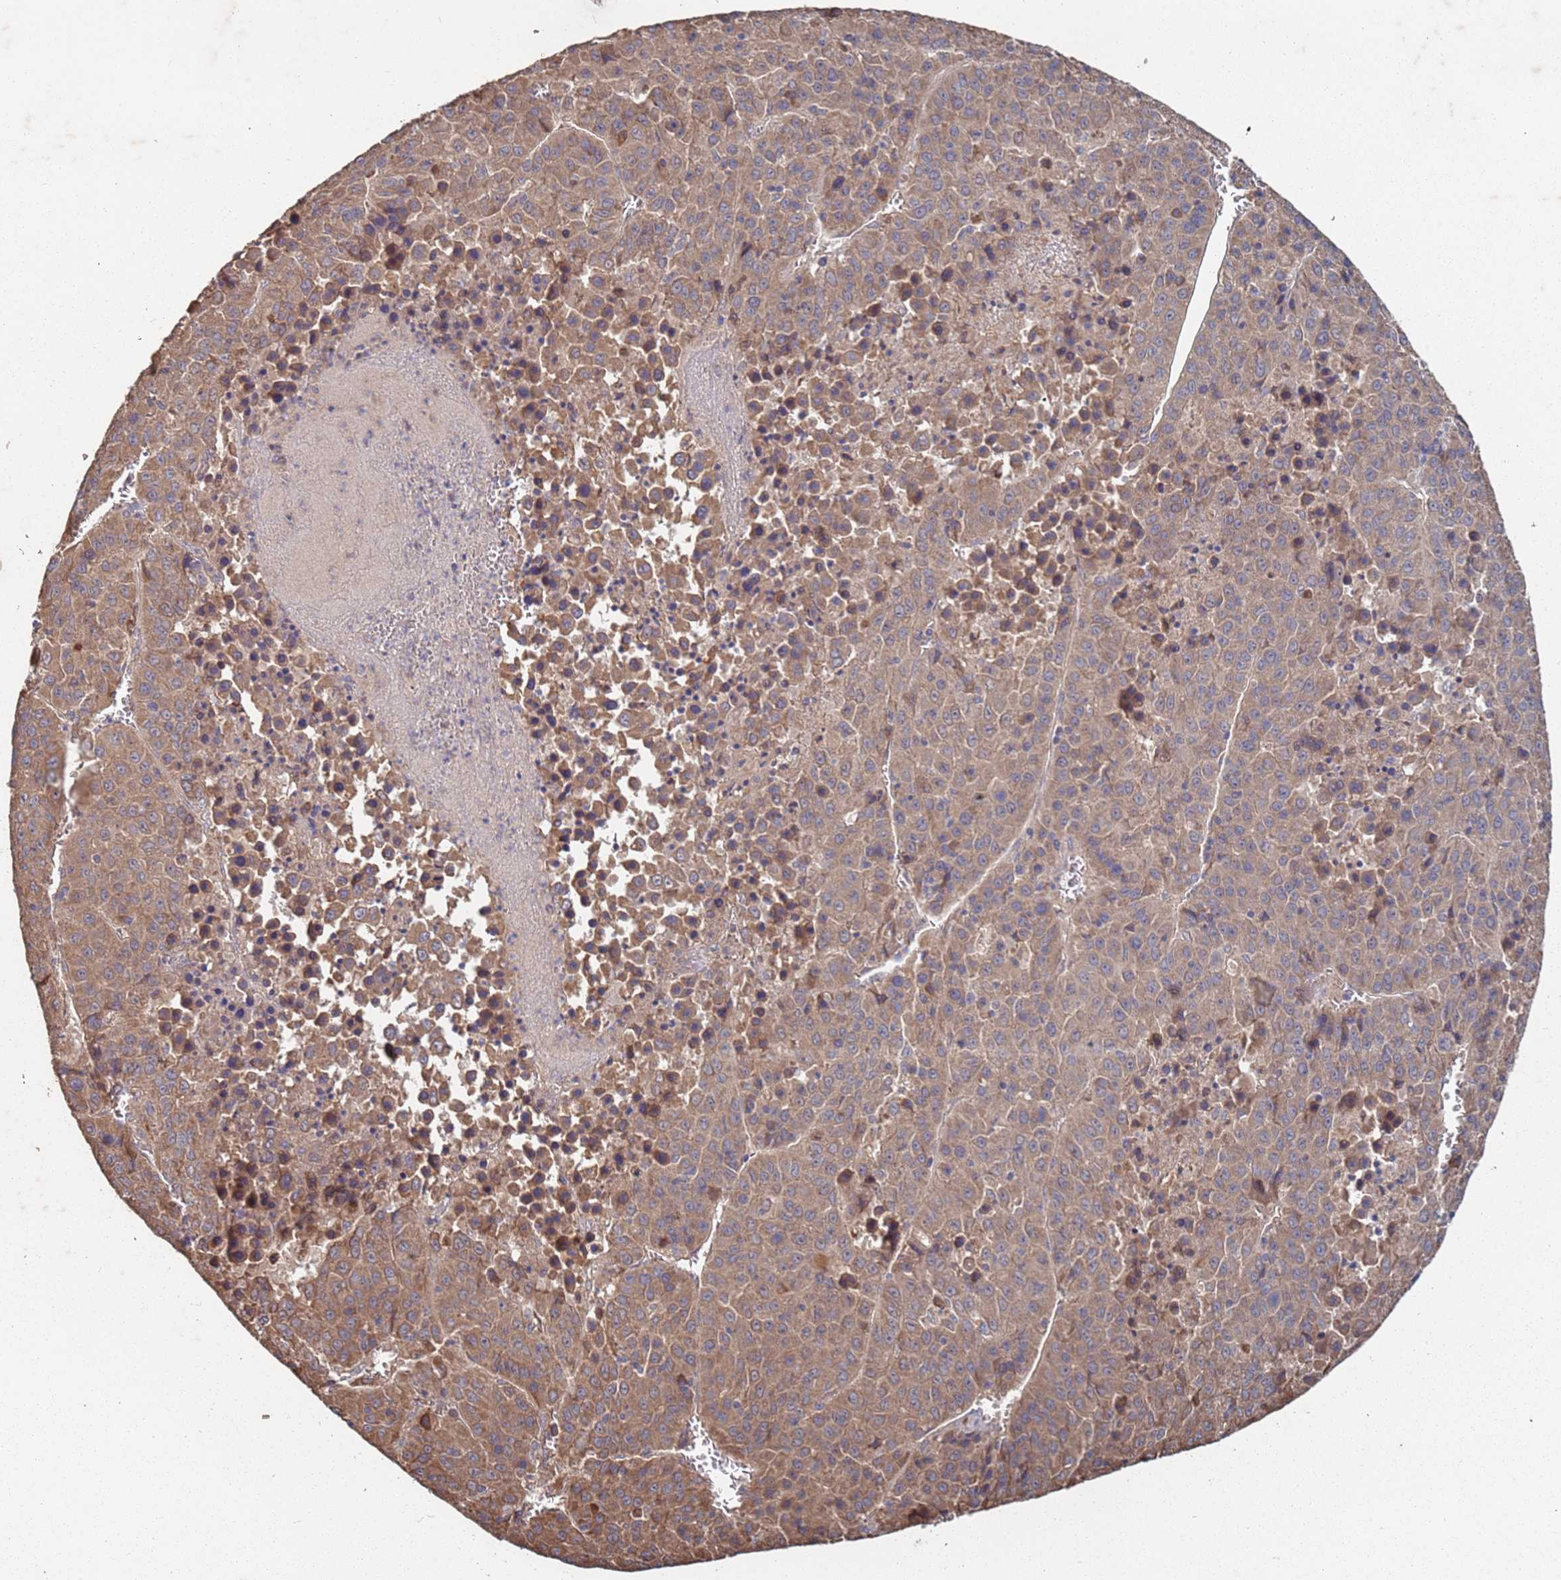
{"staining": {"intensity": "moderate", "quantity": ">75%", "location": "cytoplasmic/membranous"}, "tissue": "liver cancer", "cell_type": "Tumor cells", "image_type": "cancer", "snomed": [{"axis": "morphology", "description": "Carcinoma, Hepatocellular, NOS"}, {"axis": "topography", "description": "Liver"}], "caption": "A high-resolution histopathology image shows immunohistochemistry (IHC) staining of liver cancer, which demonstrates moderate cytoplasmic/membranous expression in about >75% of tumor cells.", "gene": "ATG5", "patient": {"sex": "female", "age": 53}}